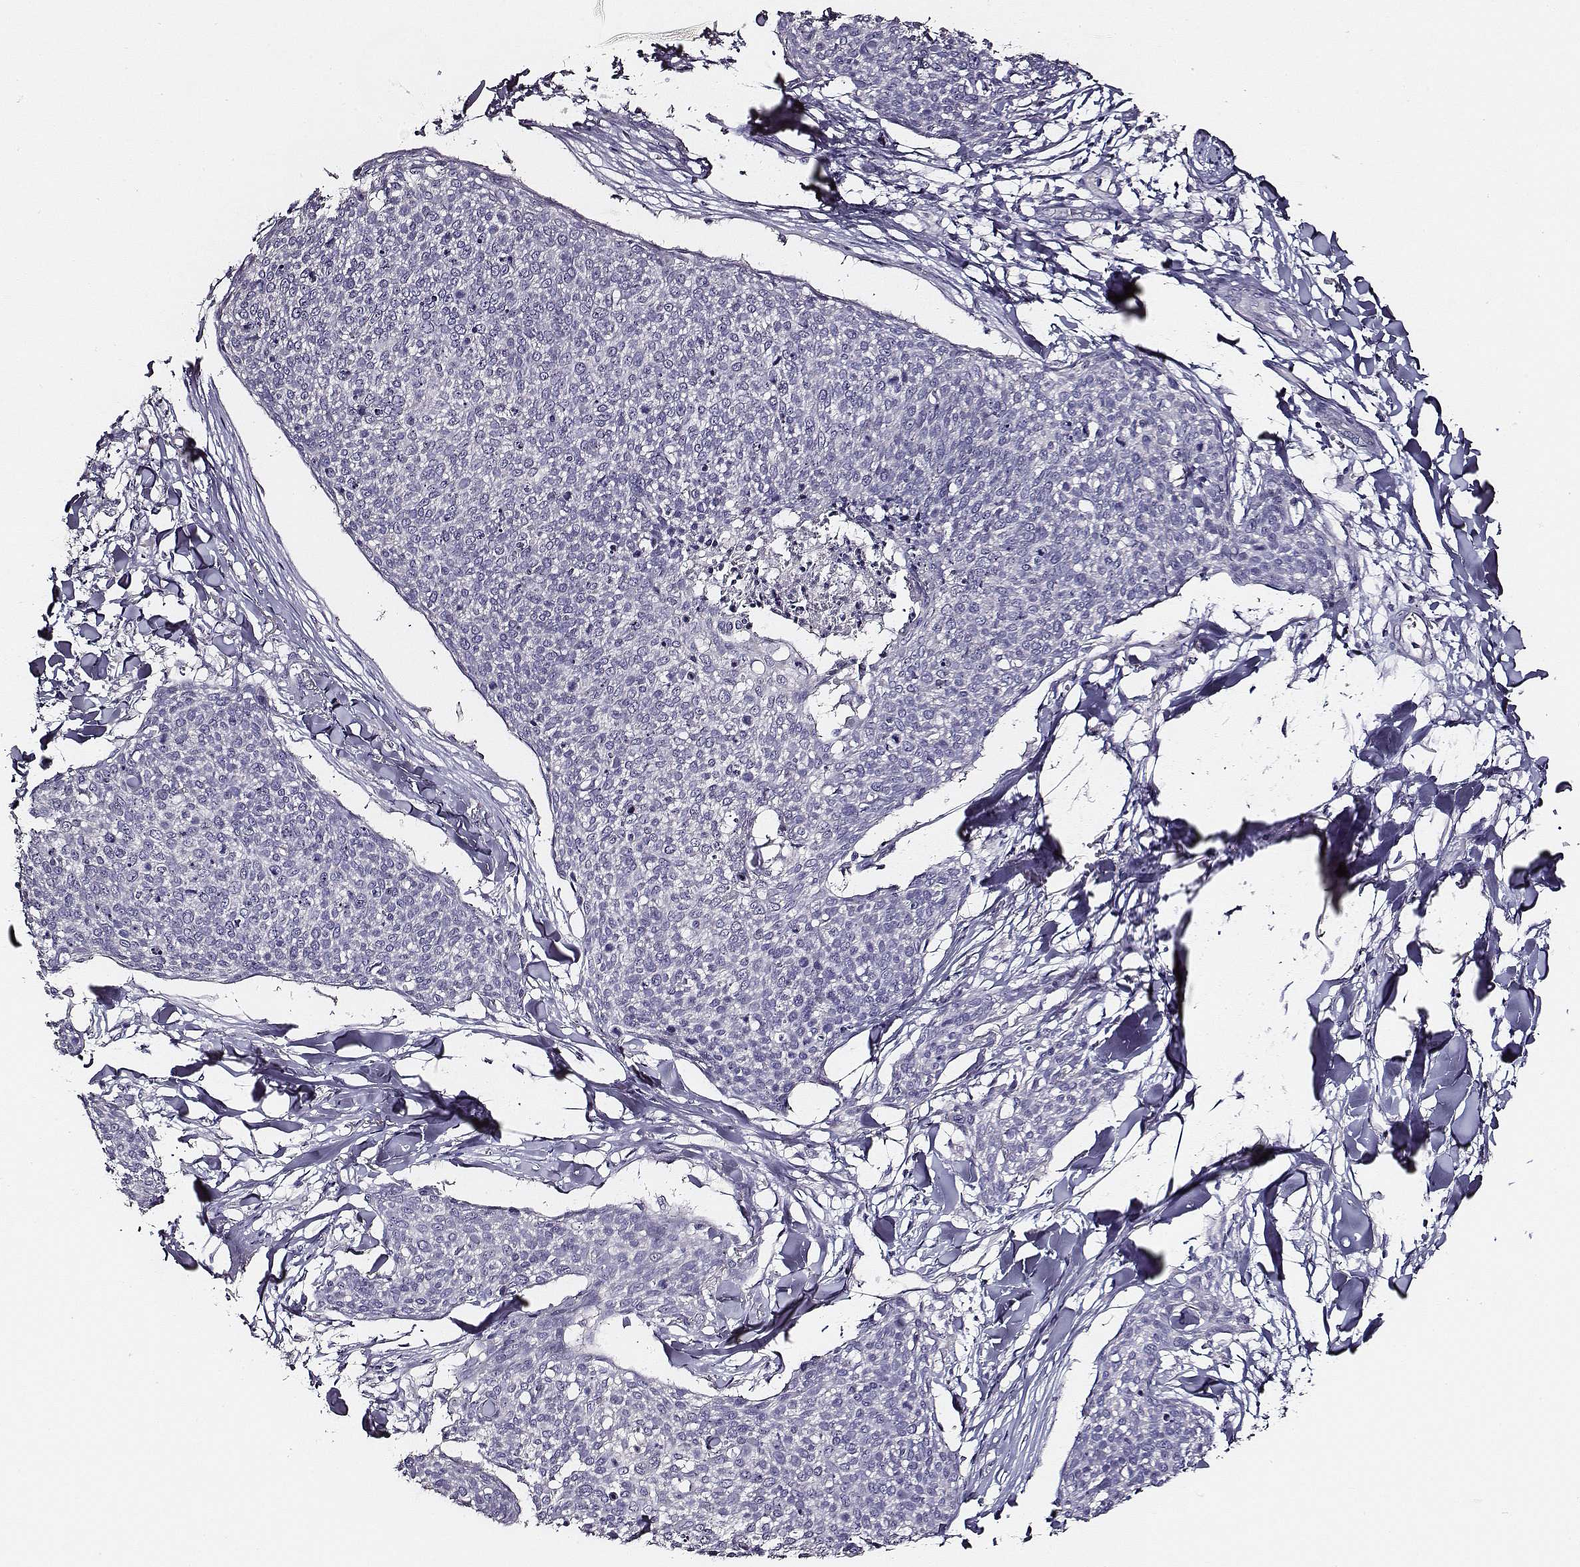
{"staining": {"intensity": "negative", "quantity": "none", "location": "none"}, "tissue": "skin cancer", "cell_type": "Tumor cells", "image_type": "cancer", "snomed": [{"axis": "morphology", "description": "Squamous cell carcinoma, NOS"}, {"axis": "topography", "description": "Skin"}, {"axis": "topography", "description": "Vulva"}], "caption": "IHC of human skin cancer reveals no staining in tumor cells. The staining was performed using DAB (3,3'-diaminobenzidine) to visualize the protein expression in brown, while the nuclei were stained in blue with hematoxylin (Magnification: 20x).", "gene": "AADAT", "patient": {"sex": "female", "age": 75}}